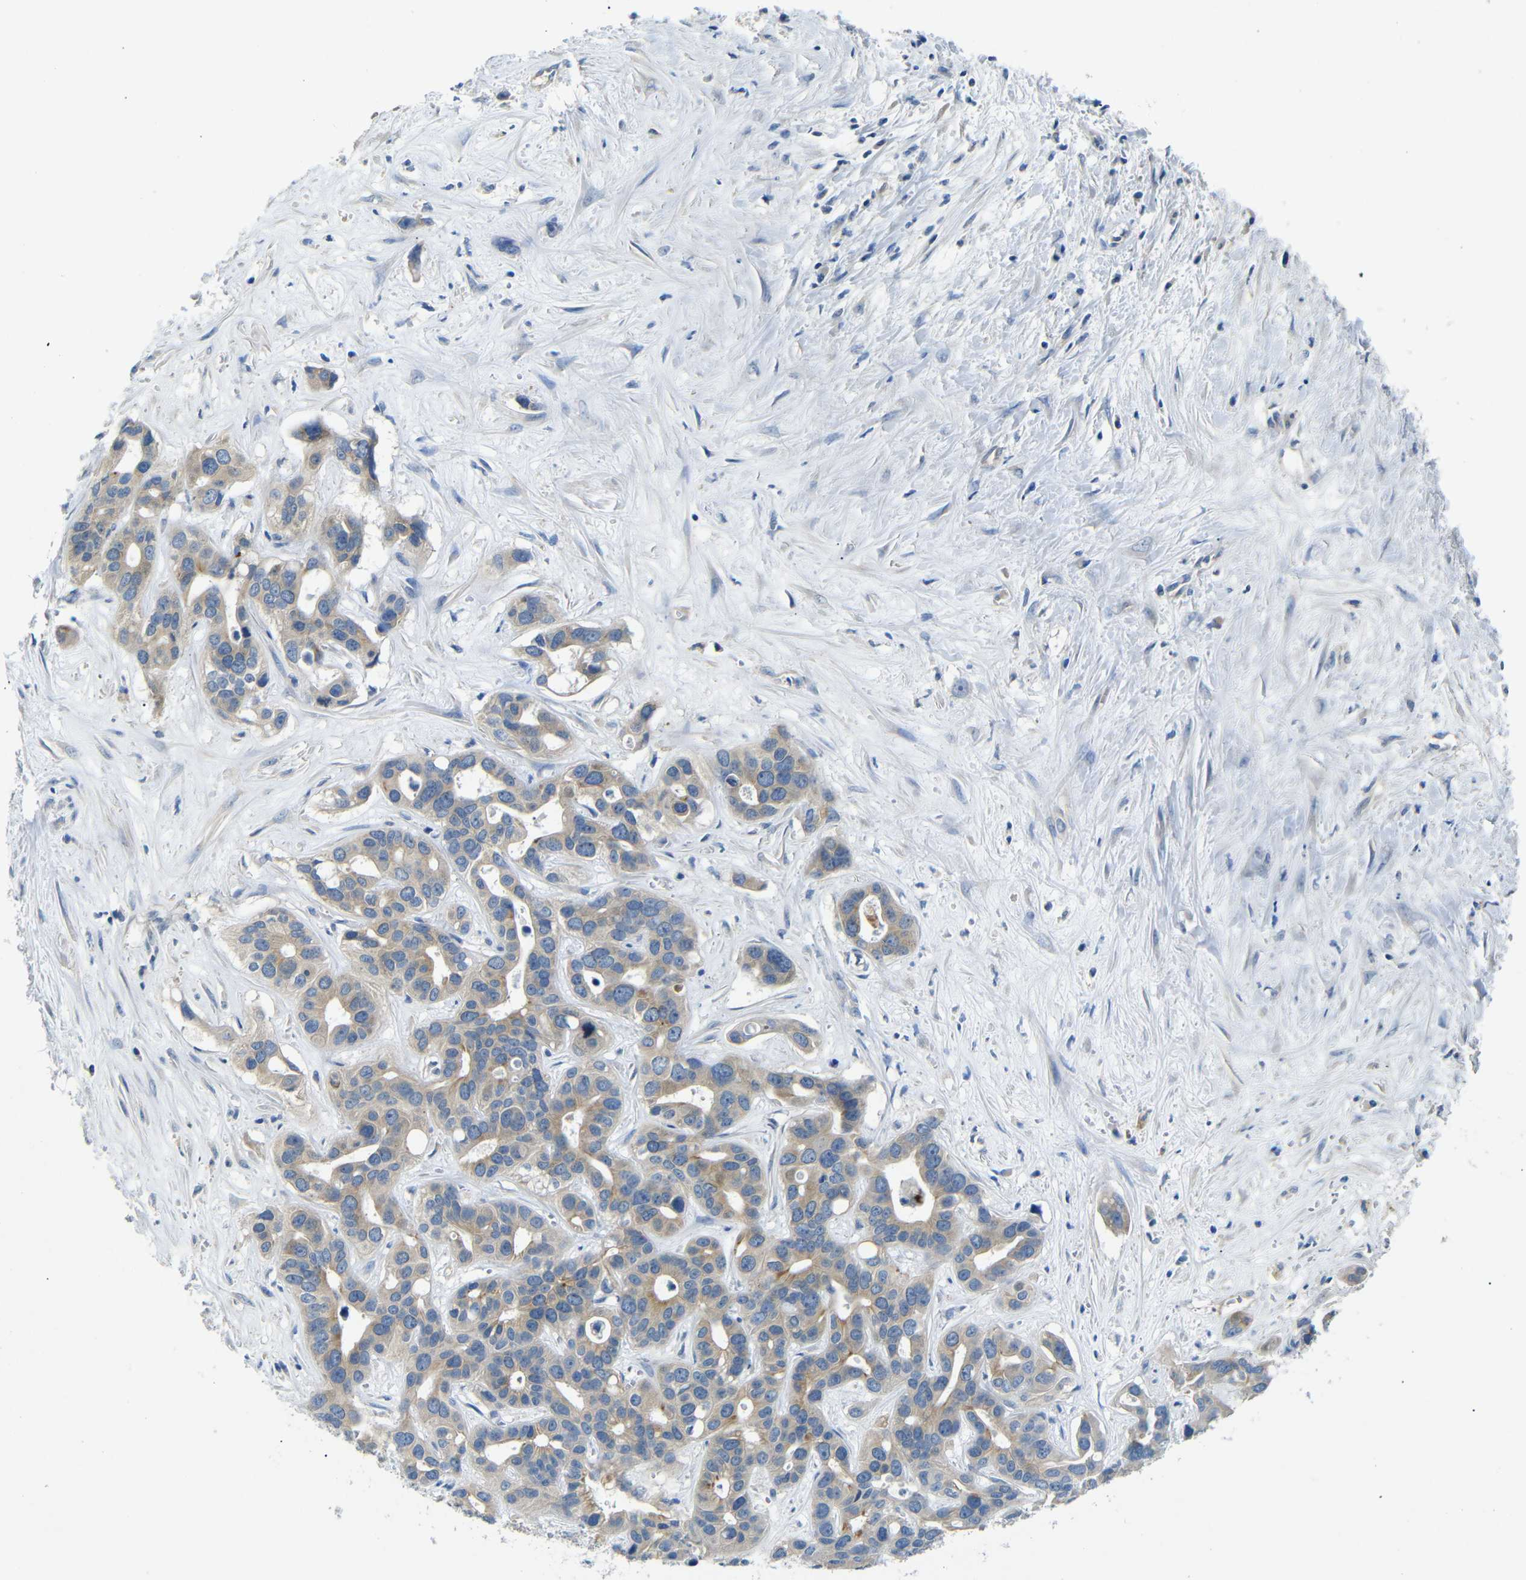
{"staining": {"intensity": "moderate", "quantity": ">75%", "location": "cytoplasmic/membranous"}, "tissue": "liver cancer", "cell_type": "Tumor cells", "image_type": "cancer", "snomed": [{"axis": "morphology", "description": "Cholangiocarcinoma"}, {"axis": "topography", "description": "Liver"}], "caption": "Liver cancer was stained to show a protein in brown. There is medium levels of moderate cytoplasmic/membranous expression in about >75% of tumor cells.", "gene": "DCP1A", "patient": {"sex": "female", "age": 65}}